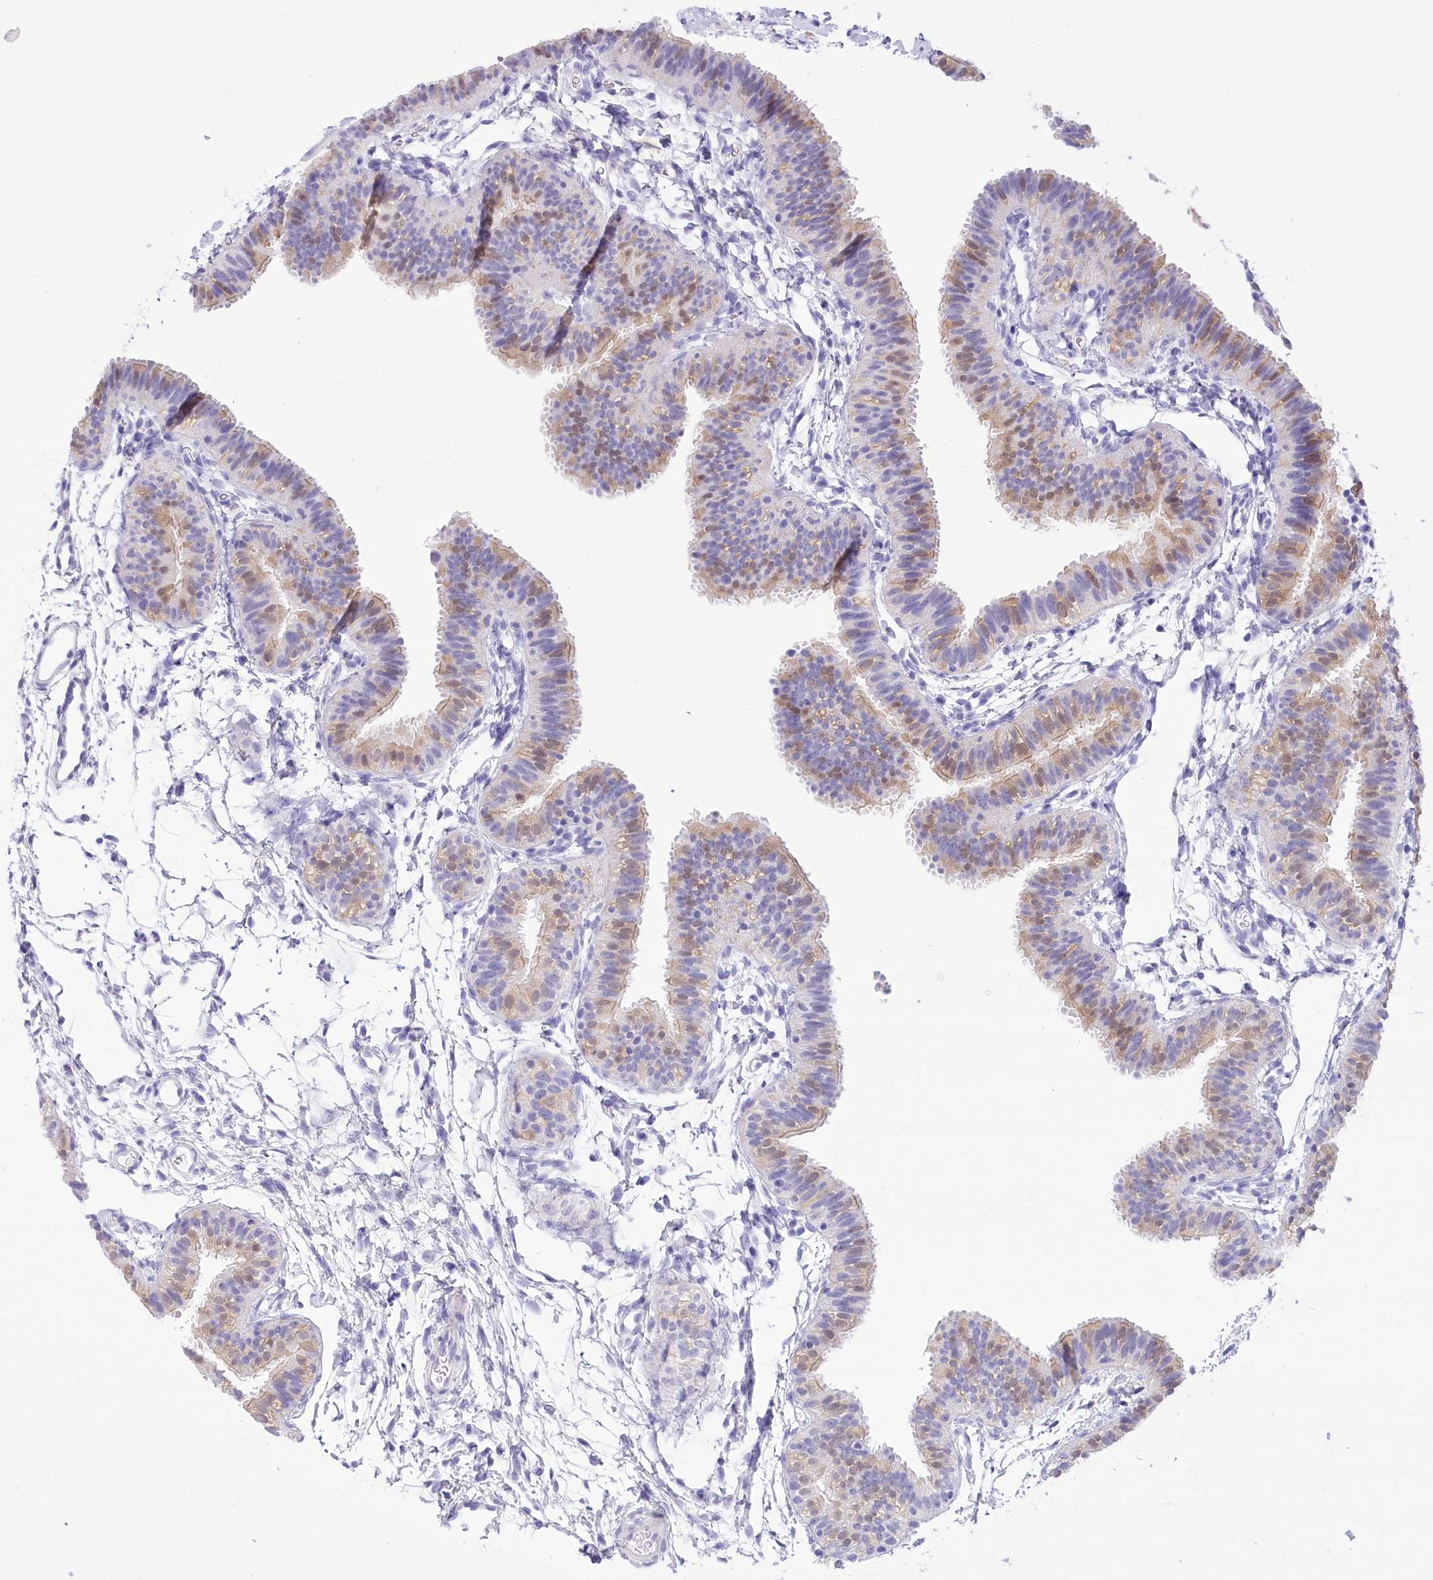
{"staining": {"intensity": "weak", "quantity": "25%-75%", "location": "cytoplasmic/membranous,nuclear"}, "tissue": "fallopian tube", "cell_type": "Glandular cells", "image_type": "normal", "snomed": [{"axis": "morphology", "description": "Normal tissue, NOS"}, {"axis": "topography", "description": "Fallopian tube"}], "caption": "An image showing weak cytoplasmic/membranous,nuclear staining in approximately 25%-75% of glandular cells in unremarkable fallopian tube, as visualized by brown immunohistochemical staining.", "gene": "PBLD", "patient": {"sex": "female", "age": 35}}